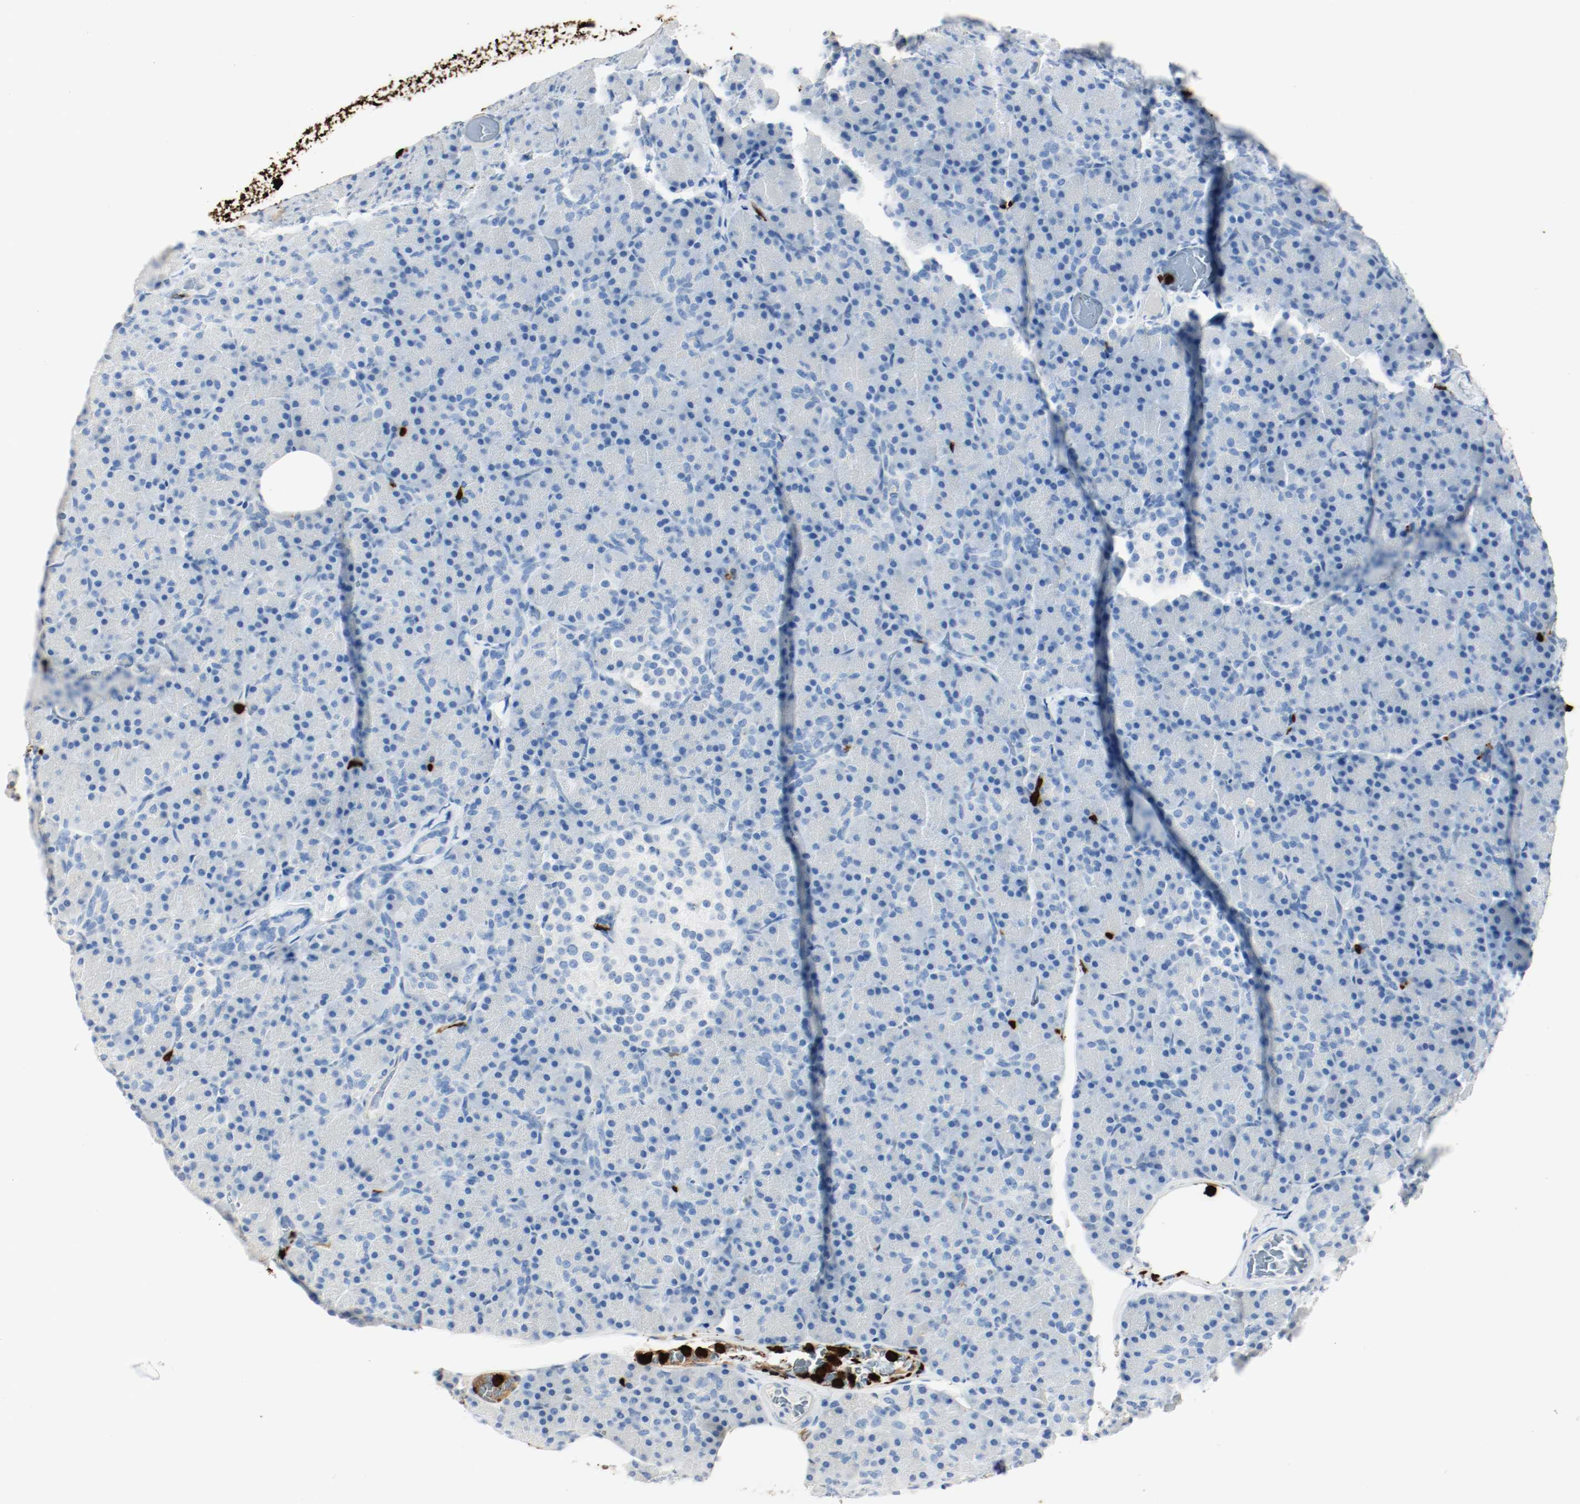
{"staining": {"intensity": "negative", "quantity": "none", "location": "none"}, "tissue": "pancreas", "cell_type": "Exocrine glandular cells", "image_type": "normal", "snomed": [{"axis": "morphology", "description": "Normal tissue, NOS"}, {"axis": "topography", "description": "Pancreas"}], "caption": "Exocrine glandular cells show no significant protein expression in benign pancreas.", "gene": "S100A9", "patient": {"sex": "female", "age": 43}}